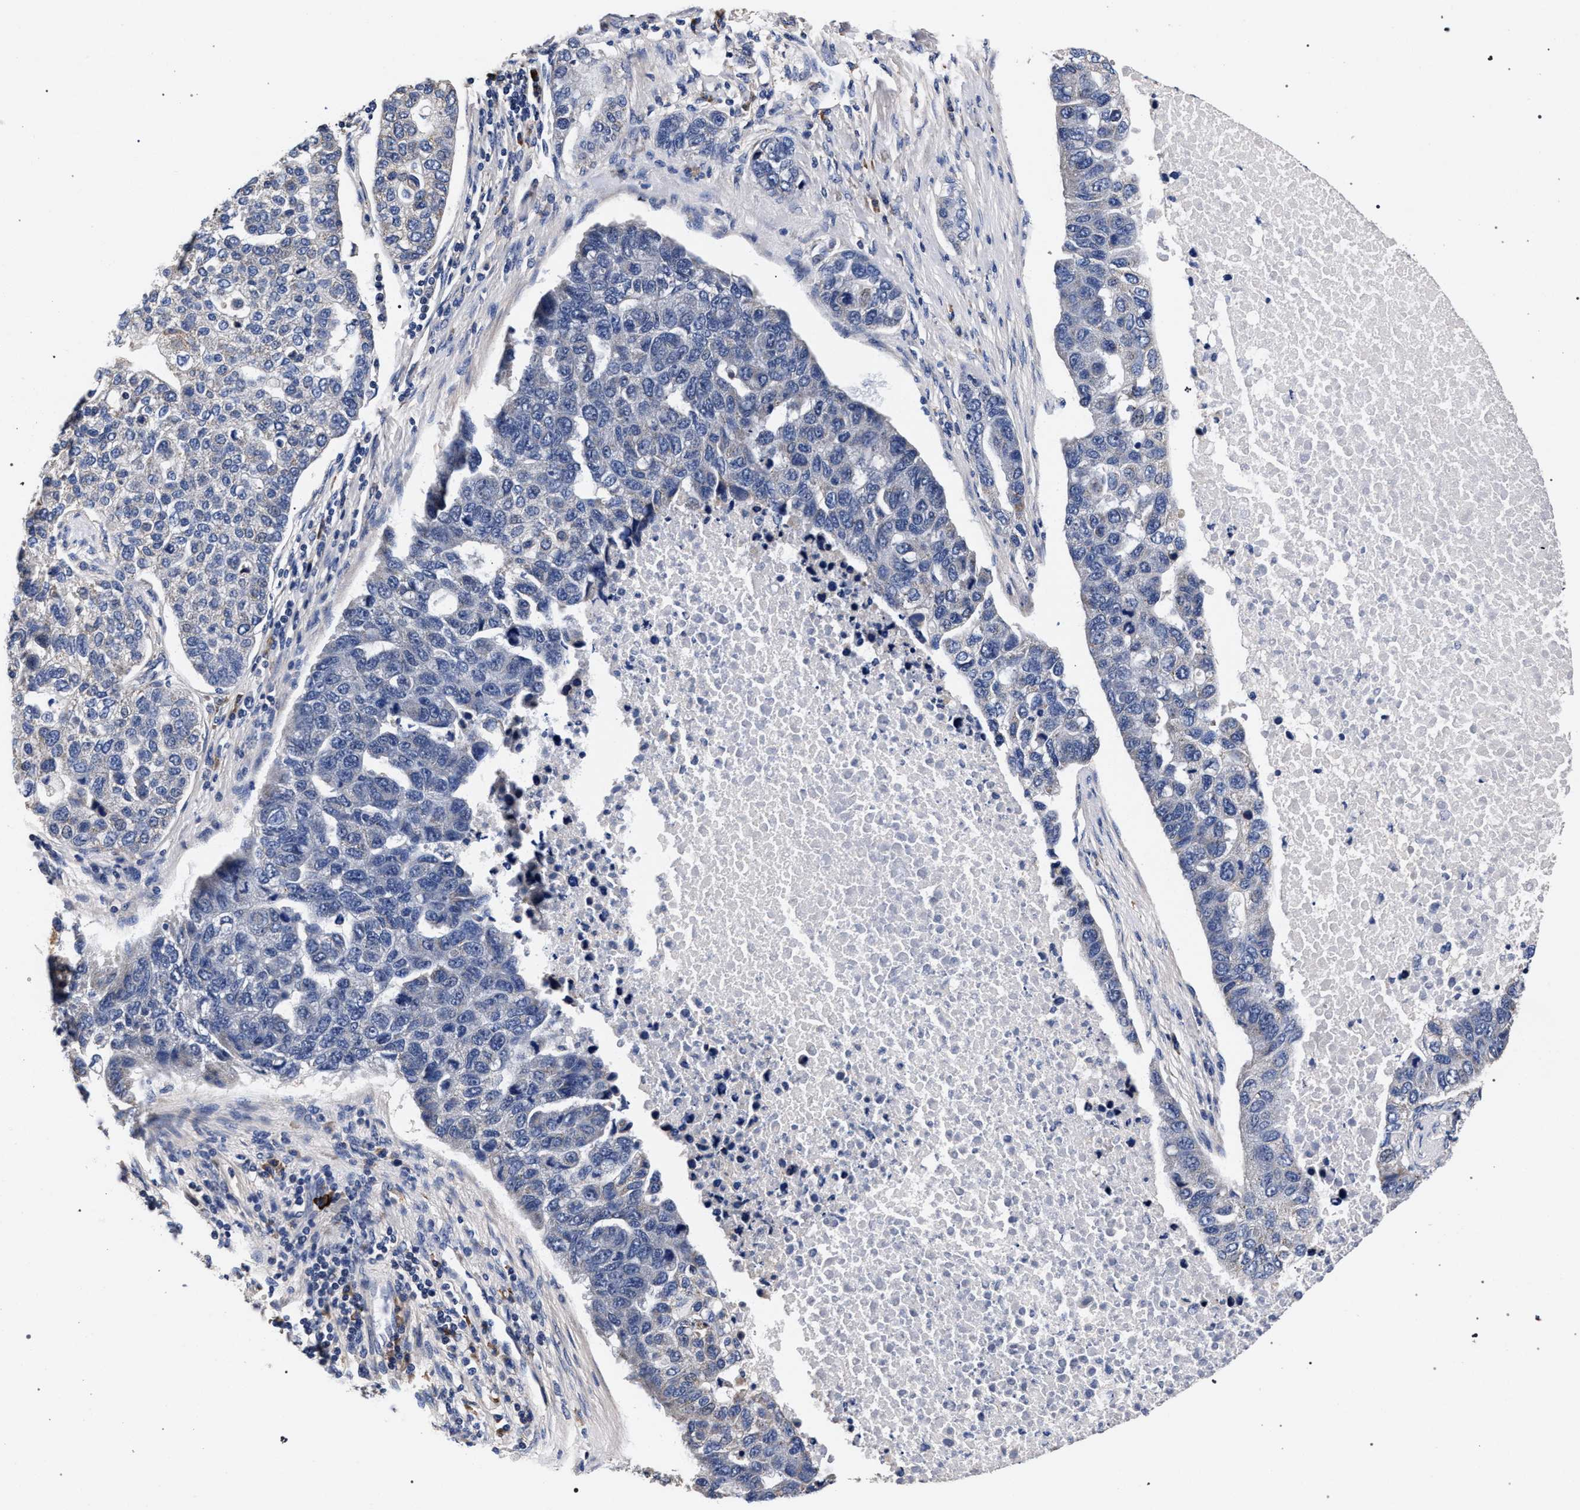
{"staining": {"intensity": "negative", "quantity": "none", "location": "none"}, "tissue": "pancreatic cancer", "cell_type": "Tumor cells", "image_type": "cancer", "snomed": [{"axis": "morphology", "description": "Adenocarcinoma, NOS"}, {"axis": "topography", "description": "Pancreas"}], "caption": "High power microscopy histopathology image of an immunohistochemistry (IHC) histopathology image of pancreatic cancer, revealing no significant staining in tumor cells. The staining was performed using DAB to visualize the protein expression in brown, while the nuclei were stained in blue with hematoxylin (Magnification: 20x).", "gene": "CFAP95", "patient": {"sex": "female", "age": 61}}